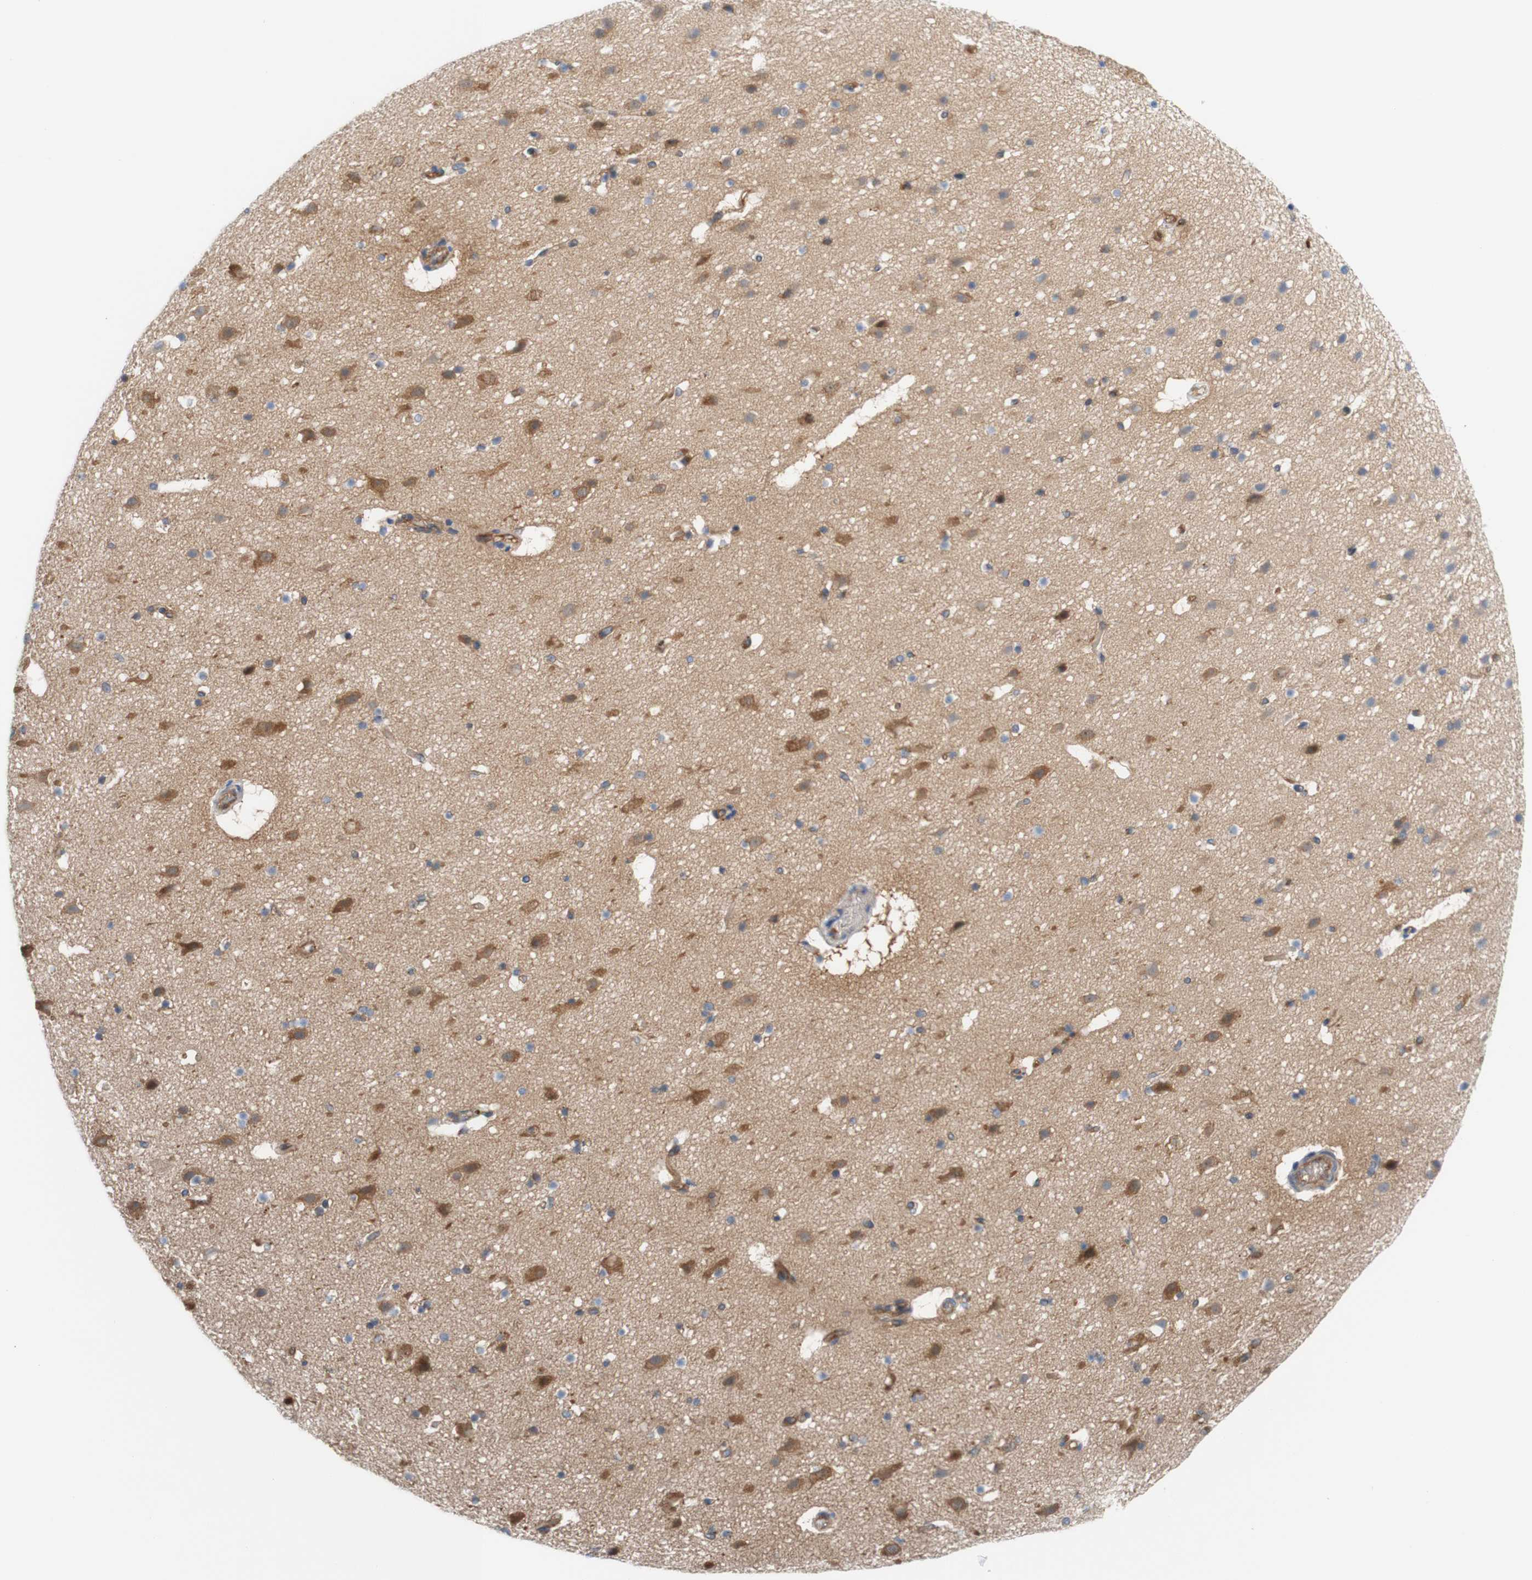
{"staining": {"intensity": "moderate", "quantity": ">75%", "location": "cytoplasmic/membranous"}, "tissue": "cerebral cortex", "cell_type": "Endothelial cells", "image_type": "normal", "snomed": [{"axis": "morphology", "description": "Normal tissue, NOS"}, {"axis": "topography", "description": "Cerebral cortex"}], "caption": "Immunohistochemistry (IHC) staining of normal cerebral cortex, which reveals medium levels of moderate cytoplasmic/membranous expression in about >75% of endothelial cells indicating moderate cytoplasmic/membranous protein staining. The staining was performed using DAB (3,3'-diaminobenzidine) (brown) for protein detection and nuclei were counterstained in hematoxylin (blue).", "gene": "STOM", "patient": {"sex": "male", "age": 45}}